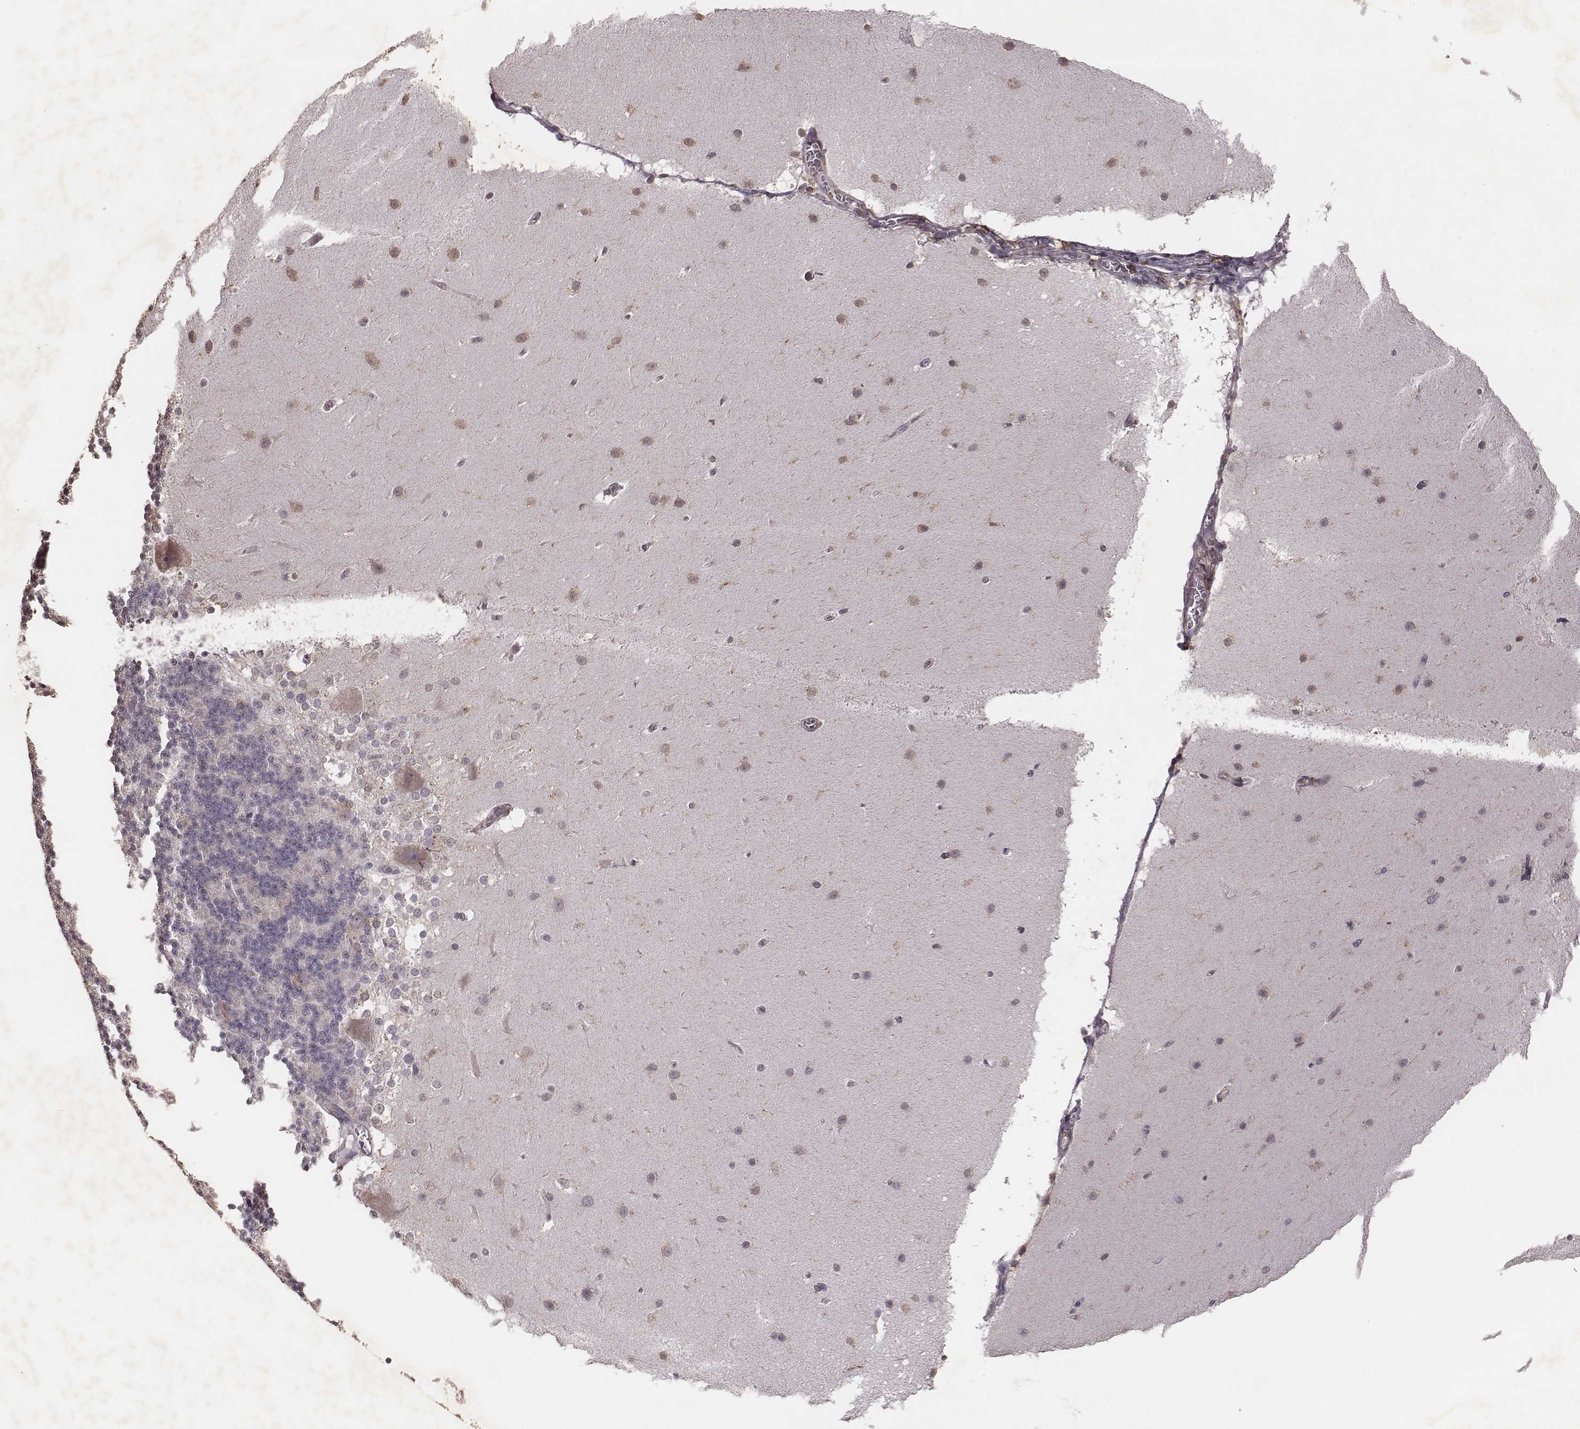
{"staining": {"intensity": "negative", "quantity": "none", "location": "none"}, "tissue": "cerebellum", "cell_type": "Cells in granular layer", "image_type": "normal", "snomed": [{"axis": "morphology", "description": "Normal tissue, NOS"}, {"axis": "topography", "description": "Cerebellum"}], "caption": "A micrograph of cerebellum stained for a protein exhibits no brown staining in cells in granular layer. (Stains: DAB immunohistochemistry (IHC) with hematoxylin counter stain, Microscopy: brightfield microscopy at high magnification).", "gene": "PILRA", "patient": {"sex": "female", "age": 19}}